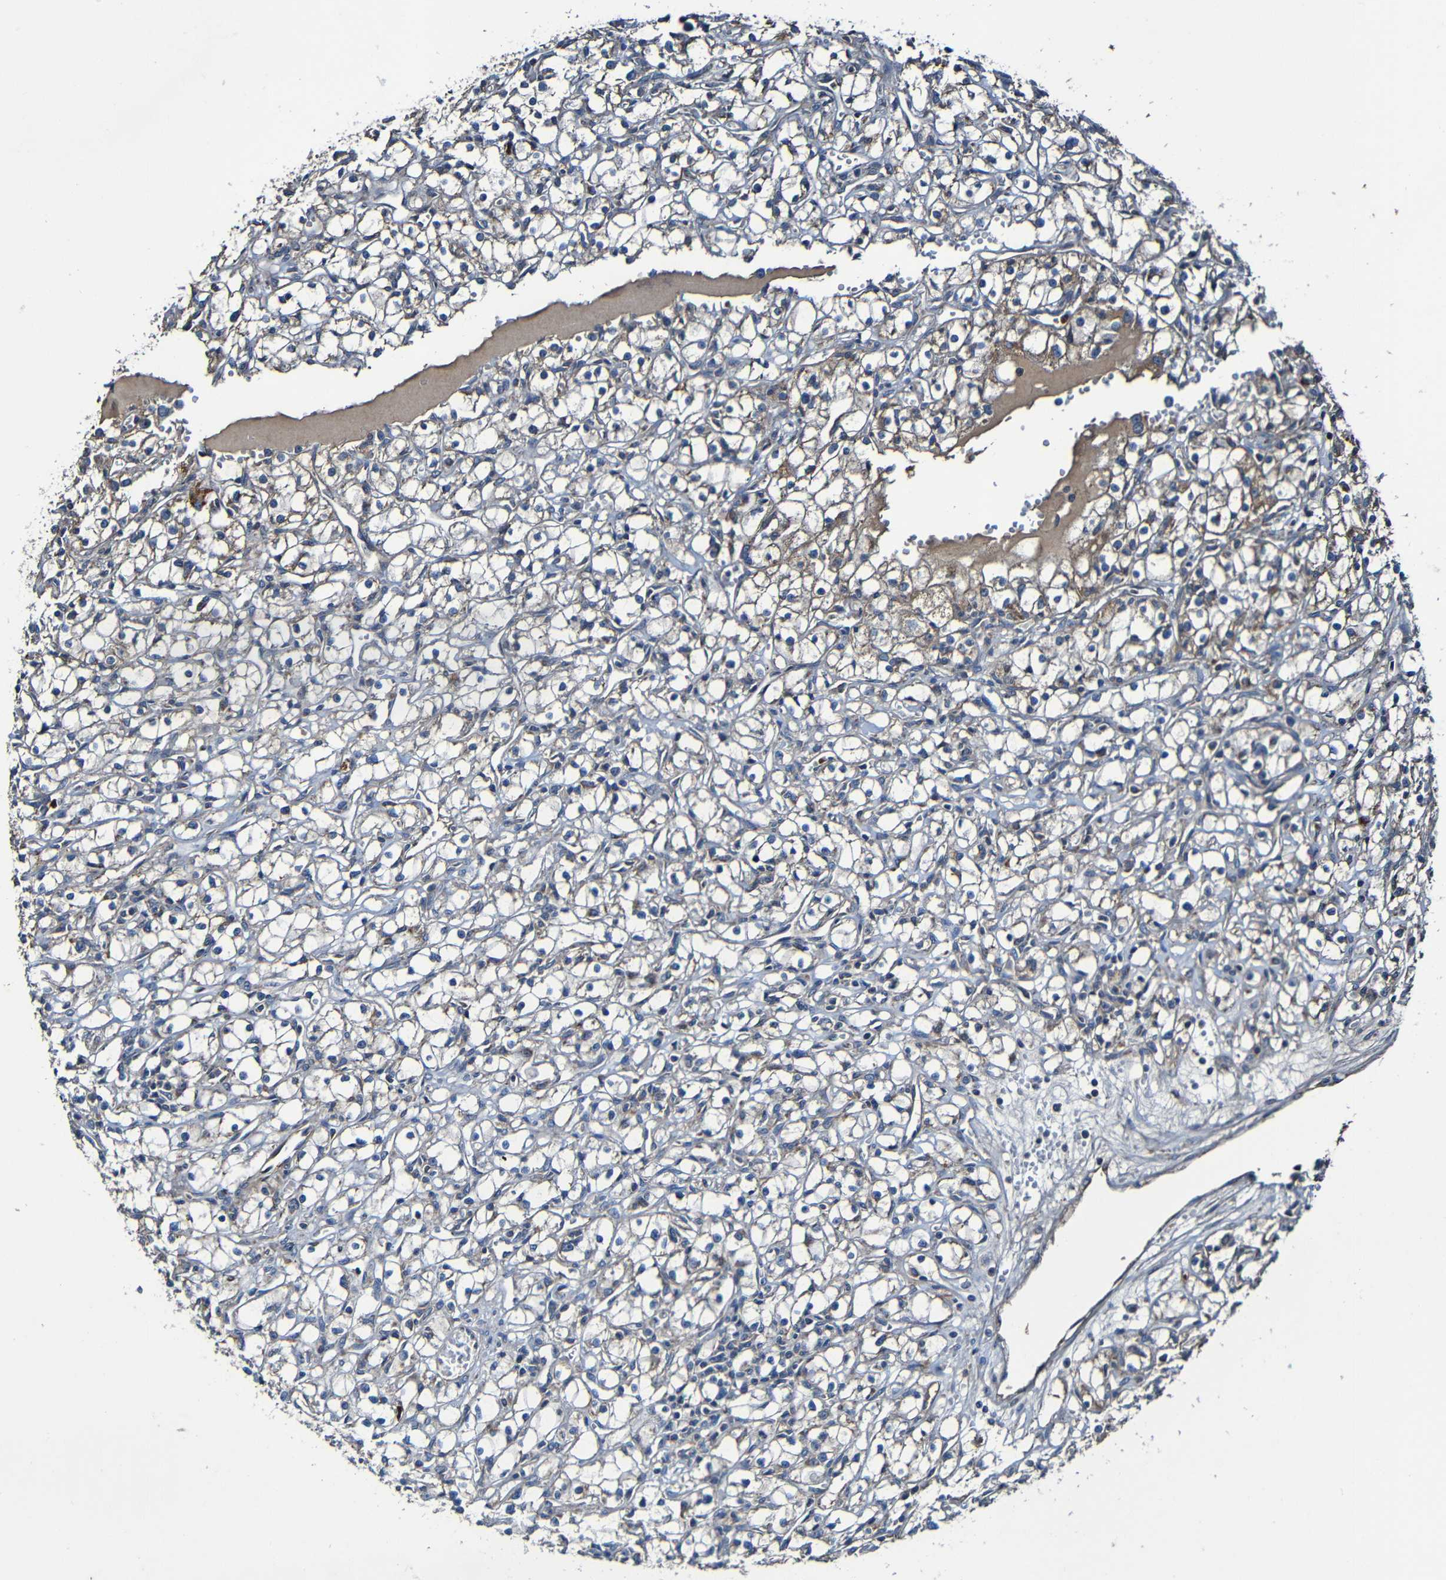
{"staining": {"intensity": "weak", "quantity": "<25%", "location": "cytoplasmic/membranous"}, "tissue": "renal cancer", "cell_type": "Tumor cells", "image_type": "cancer", "snomed": [{"axis": "morphology", "description": "Adenocarcinoma, NOS"}, {"axis": "topography", "description": "Kidney"}], "caption": "The immunohistochemistry (IHC) image has no significant positivity in tumor cells of renal adenocarcinoma tissue.", "gene": "ADAM15", "patient": {"sex": "male", "age": 56}}